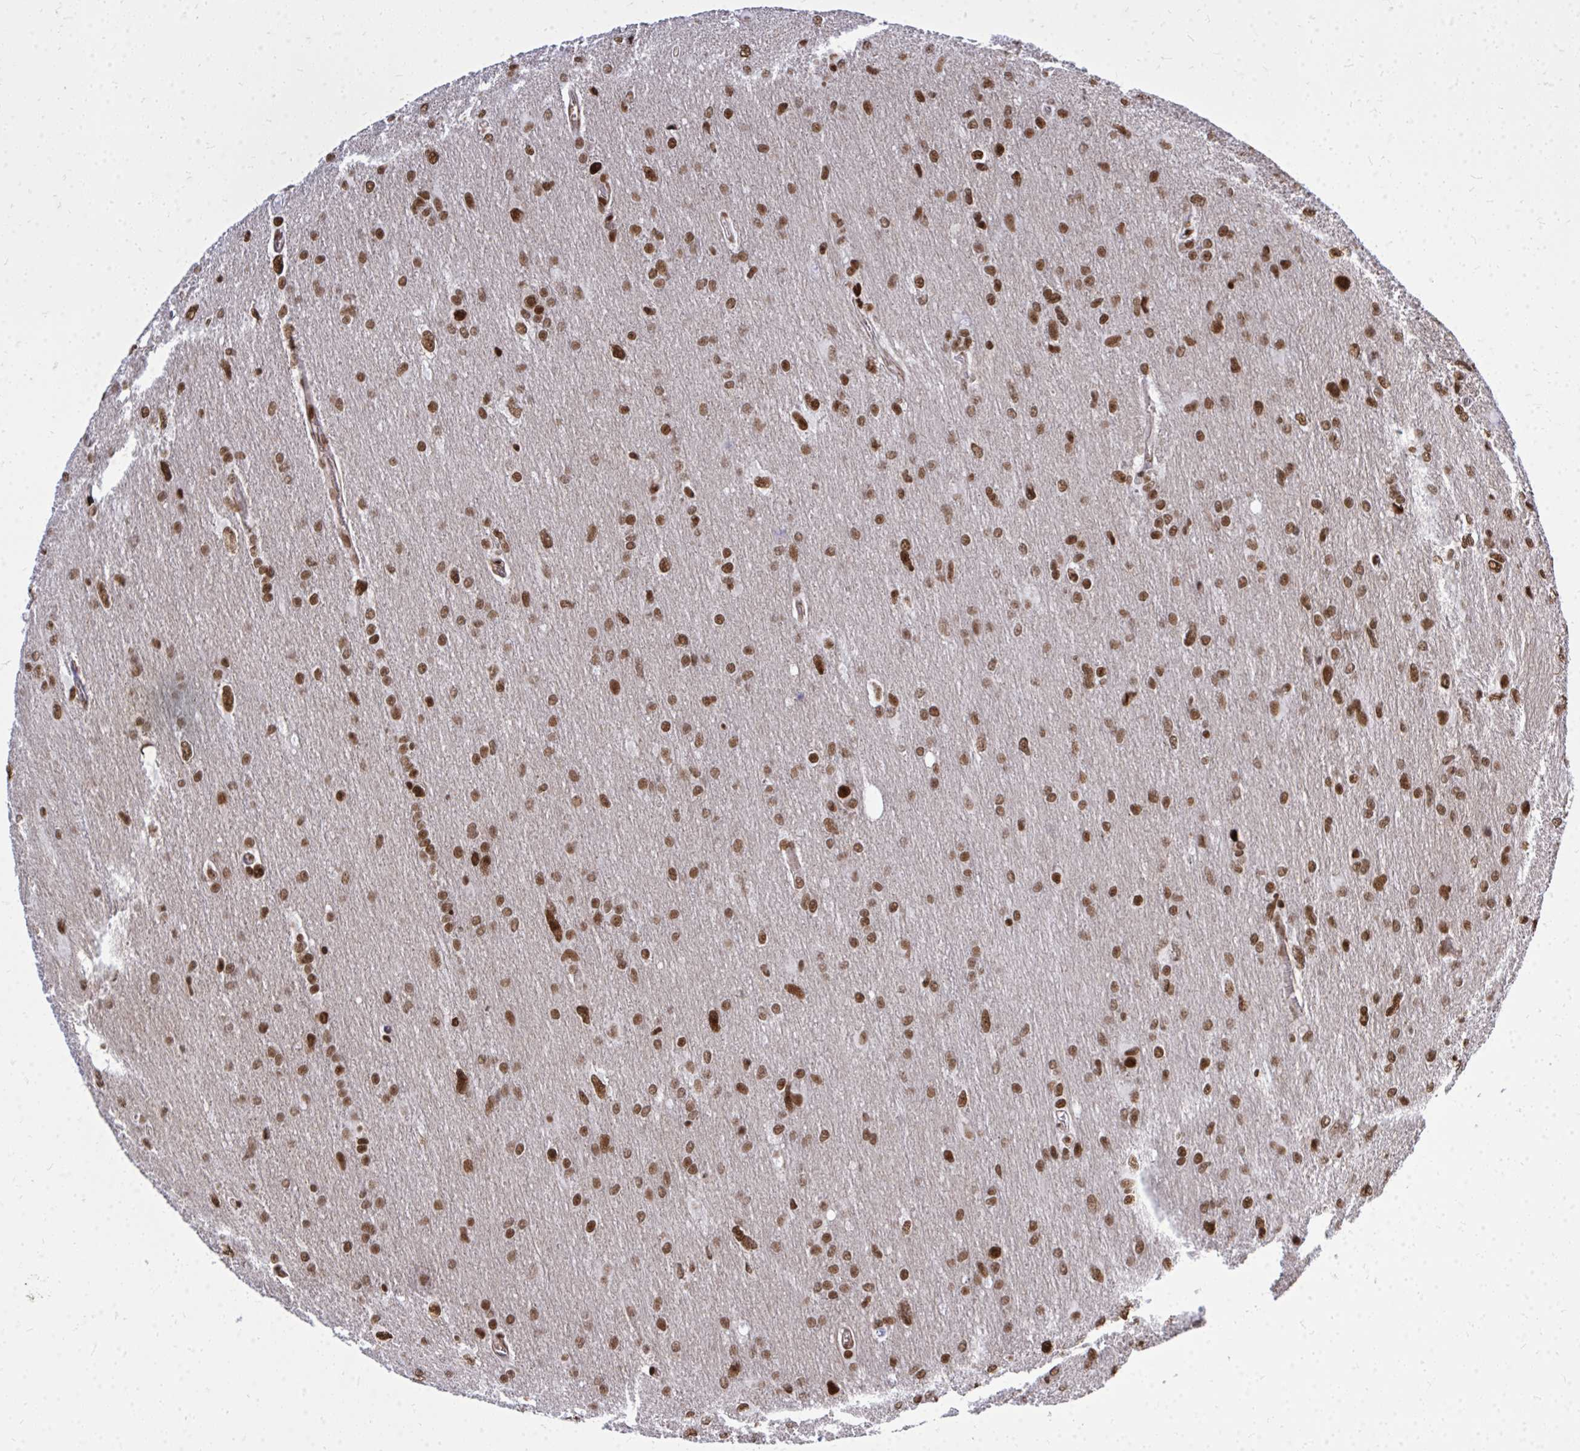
{"staining": {"intensity": "moderate", "quantity": ">75%", "location": "nuclear"}, "tissue": "glioma", "cell_type": "Tumor cells", "image_type": "cancer", "snomed": [{"axis": "morphology", "description": "Glioma, malignant, High grade"}, {"axis": "topography", "description": "Brain"}], "caption": "Malignant high-grade glioma stained with a protein marker shows moderate staining in tumor cells.", "gene": "TBL1Y", "patient": {"sex": "male", "age": 53}}